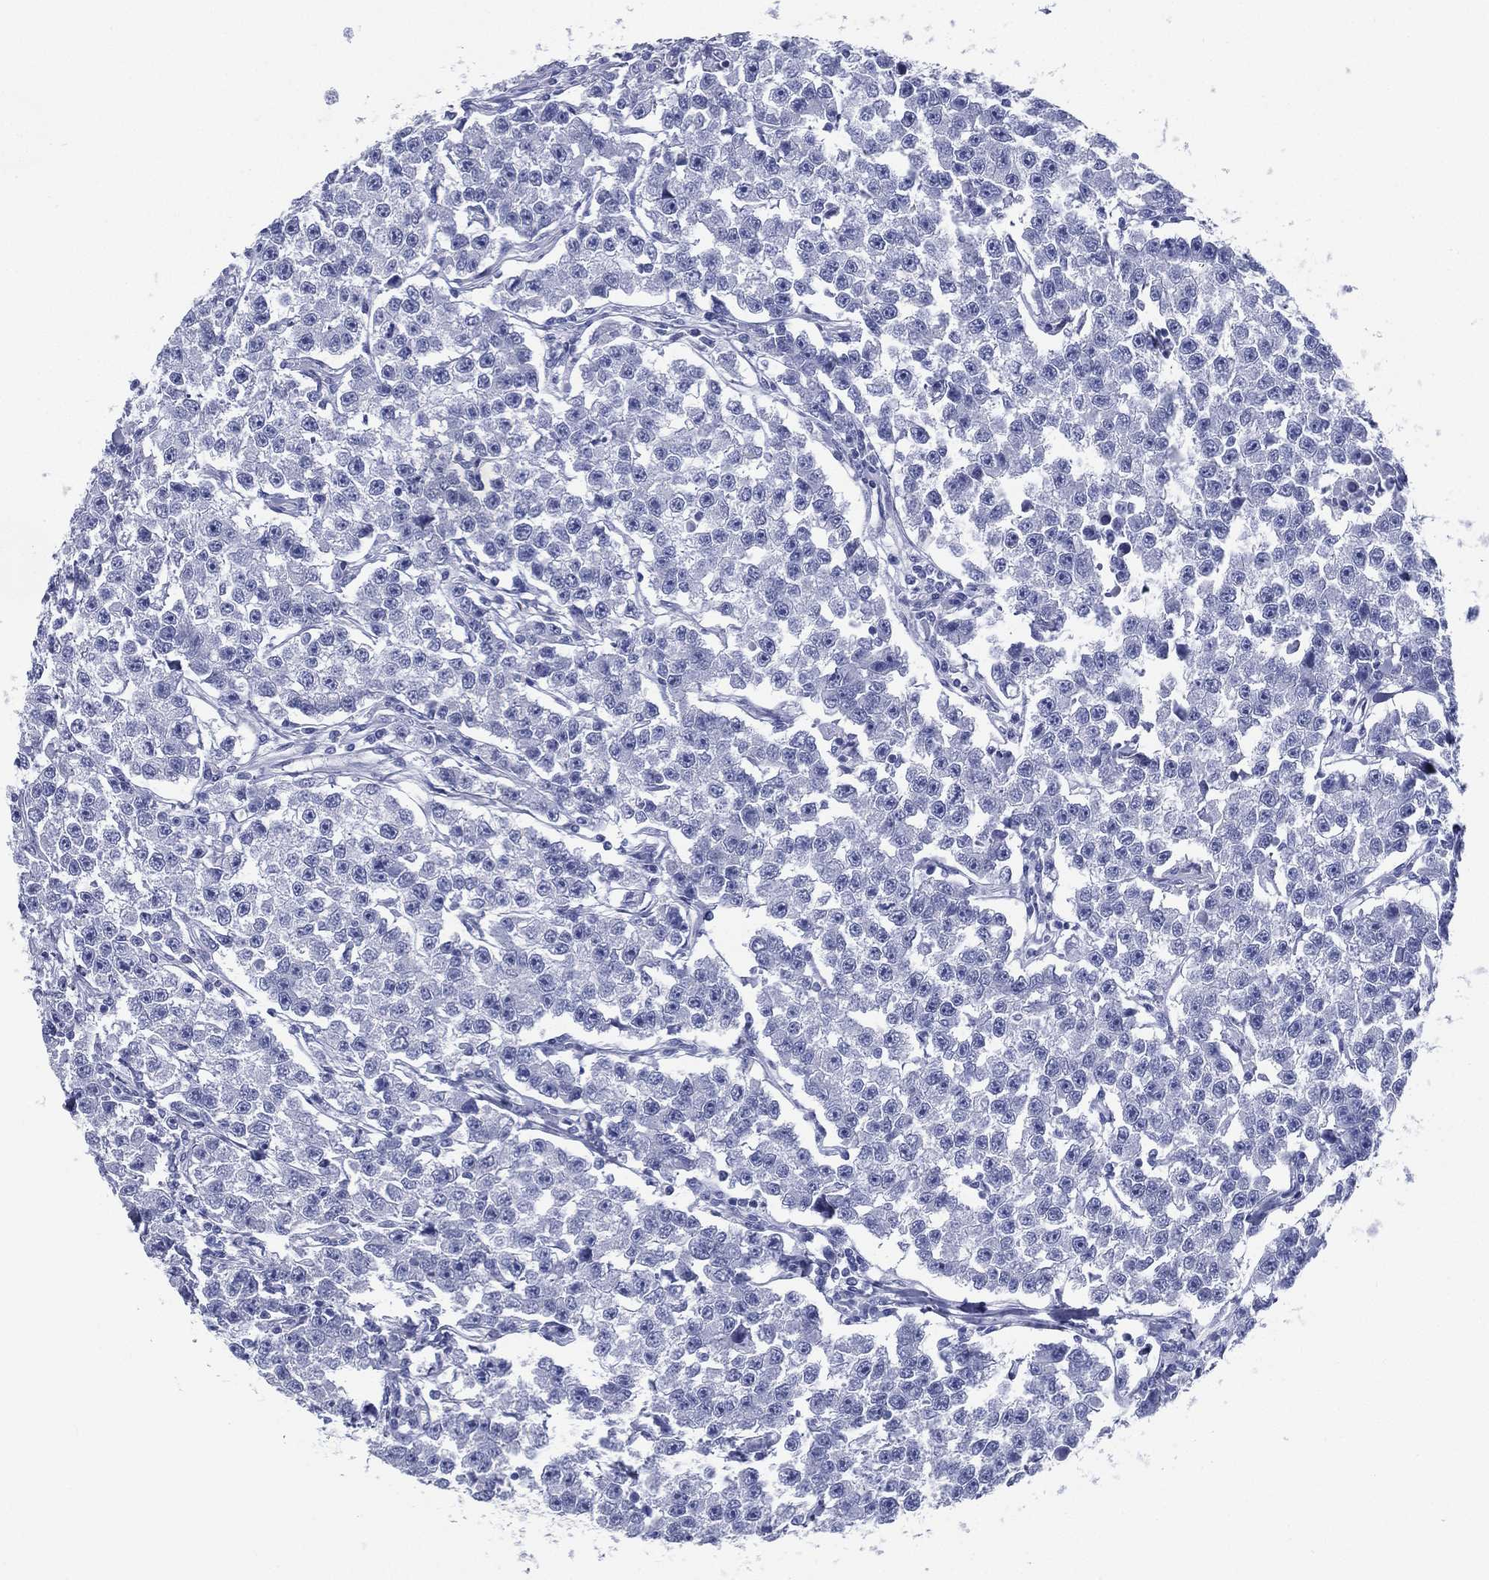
{"staining": {"intensity": "negative", "quantity": "none", "location": "none"}, "tissue": "testis cancer", "cell_type": "Tumor cells", "image_type": "cancer", "snomed": [{"axis": "morphology", "description": "Seminoma, NOS"}, {"axis": "topography", "description": "Testis"}], "caption": "Protein analysis of testis cancer (seminoma) exhibits no significant positivity in tumor cells.", "gene": "RSPH4A", "patient": {"sex": "male", "age": 59}}